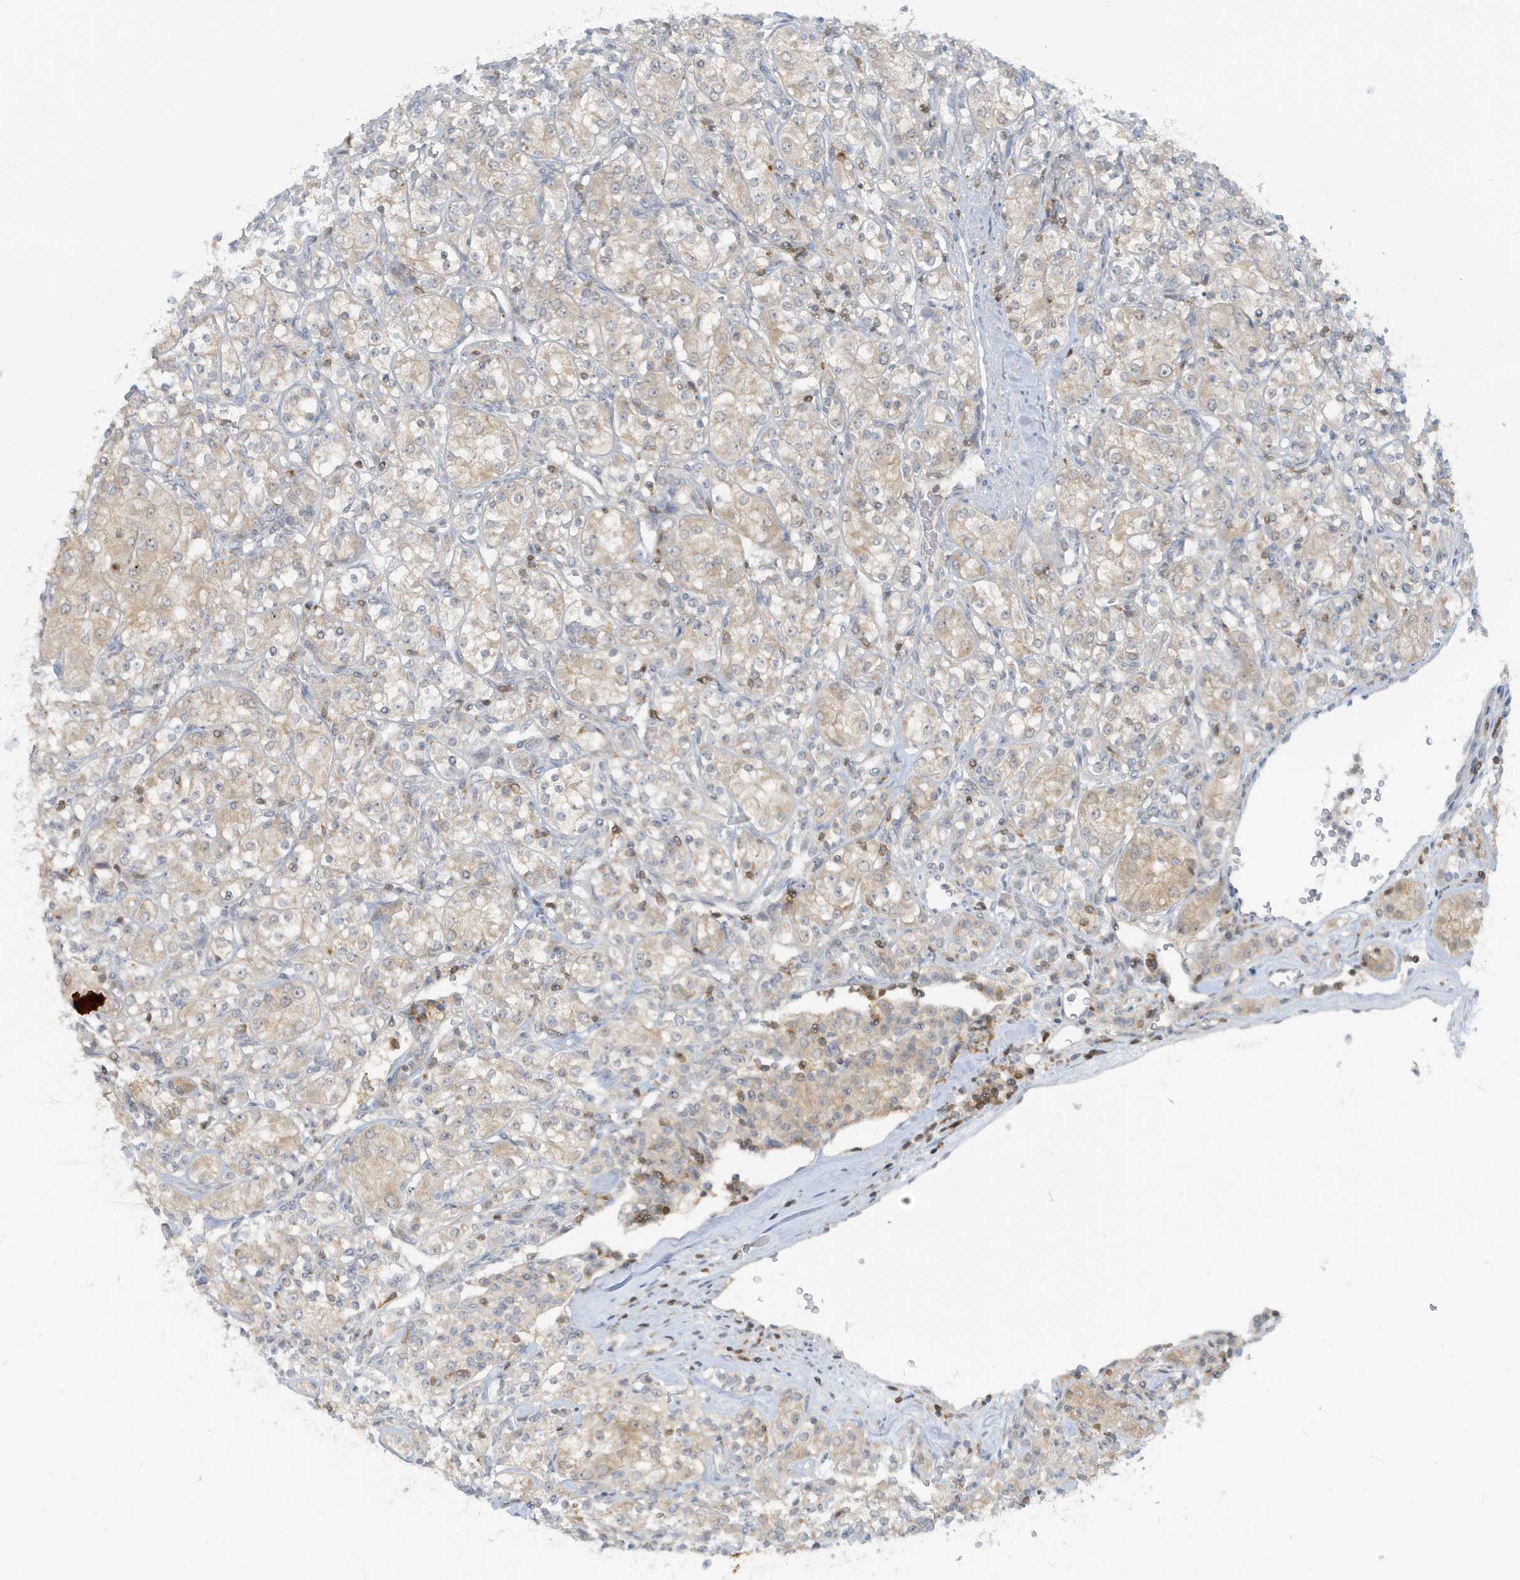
{"staining": {"intensity": "weak", "quantity": "<25%", "location": "cytoplasmic/membranous"}, "tissue": "renal cancer", "cell_type": "Tumor cells", "image_type": "cancer", "snomed": [{"axis": "morphology", "description": "Adenocarcinoma, NOS"}, {"axis": "topography", "description": "Kidney"}], "caption": "This is an immunohistochemistry (IHC) image of human renal cancer. There is no positivity in tumor cells.", "gene": "OGA", "patient": {"sex": "male", "age": 77}}